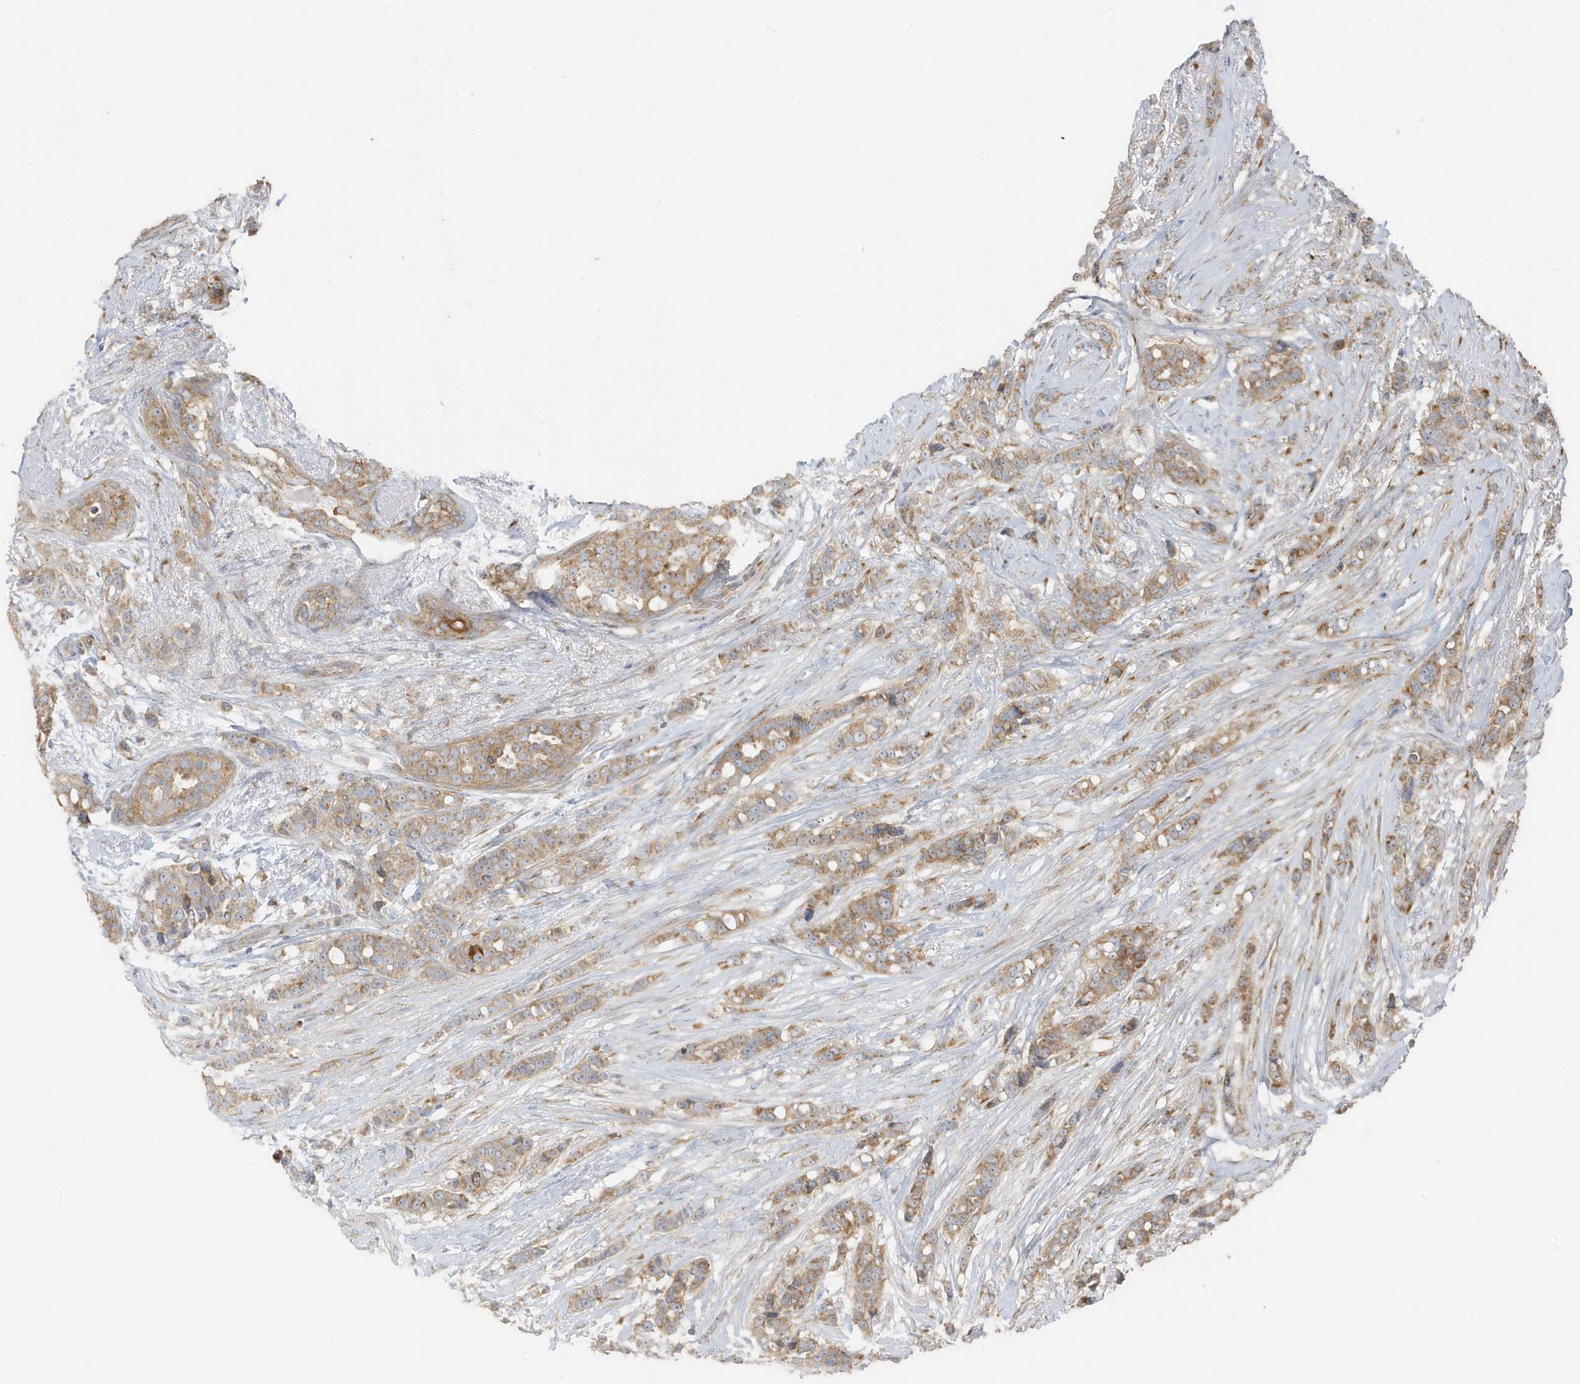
{"staining": {"intensity": "moderate", "quantity": ">75%", "location": "cytoplasmic/membranous"}, "tissue": "breast cancer", "cell_type": "Tumor cells", "image_type": "cancer", "snomed": [{"axis": "morphology", "description": "Lobular carcinoma"}, {"axis": "topography", "description": "Breast"}], "caption": "This is a photomicrograph of immunohistochemistry staining of breast lobular carcinoma, which shows moderate positivity in the cytoplasmic/membranous of tumor cells.", "gene": "GOLGA4", "patient": {"sex": "female", "age": 51}}